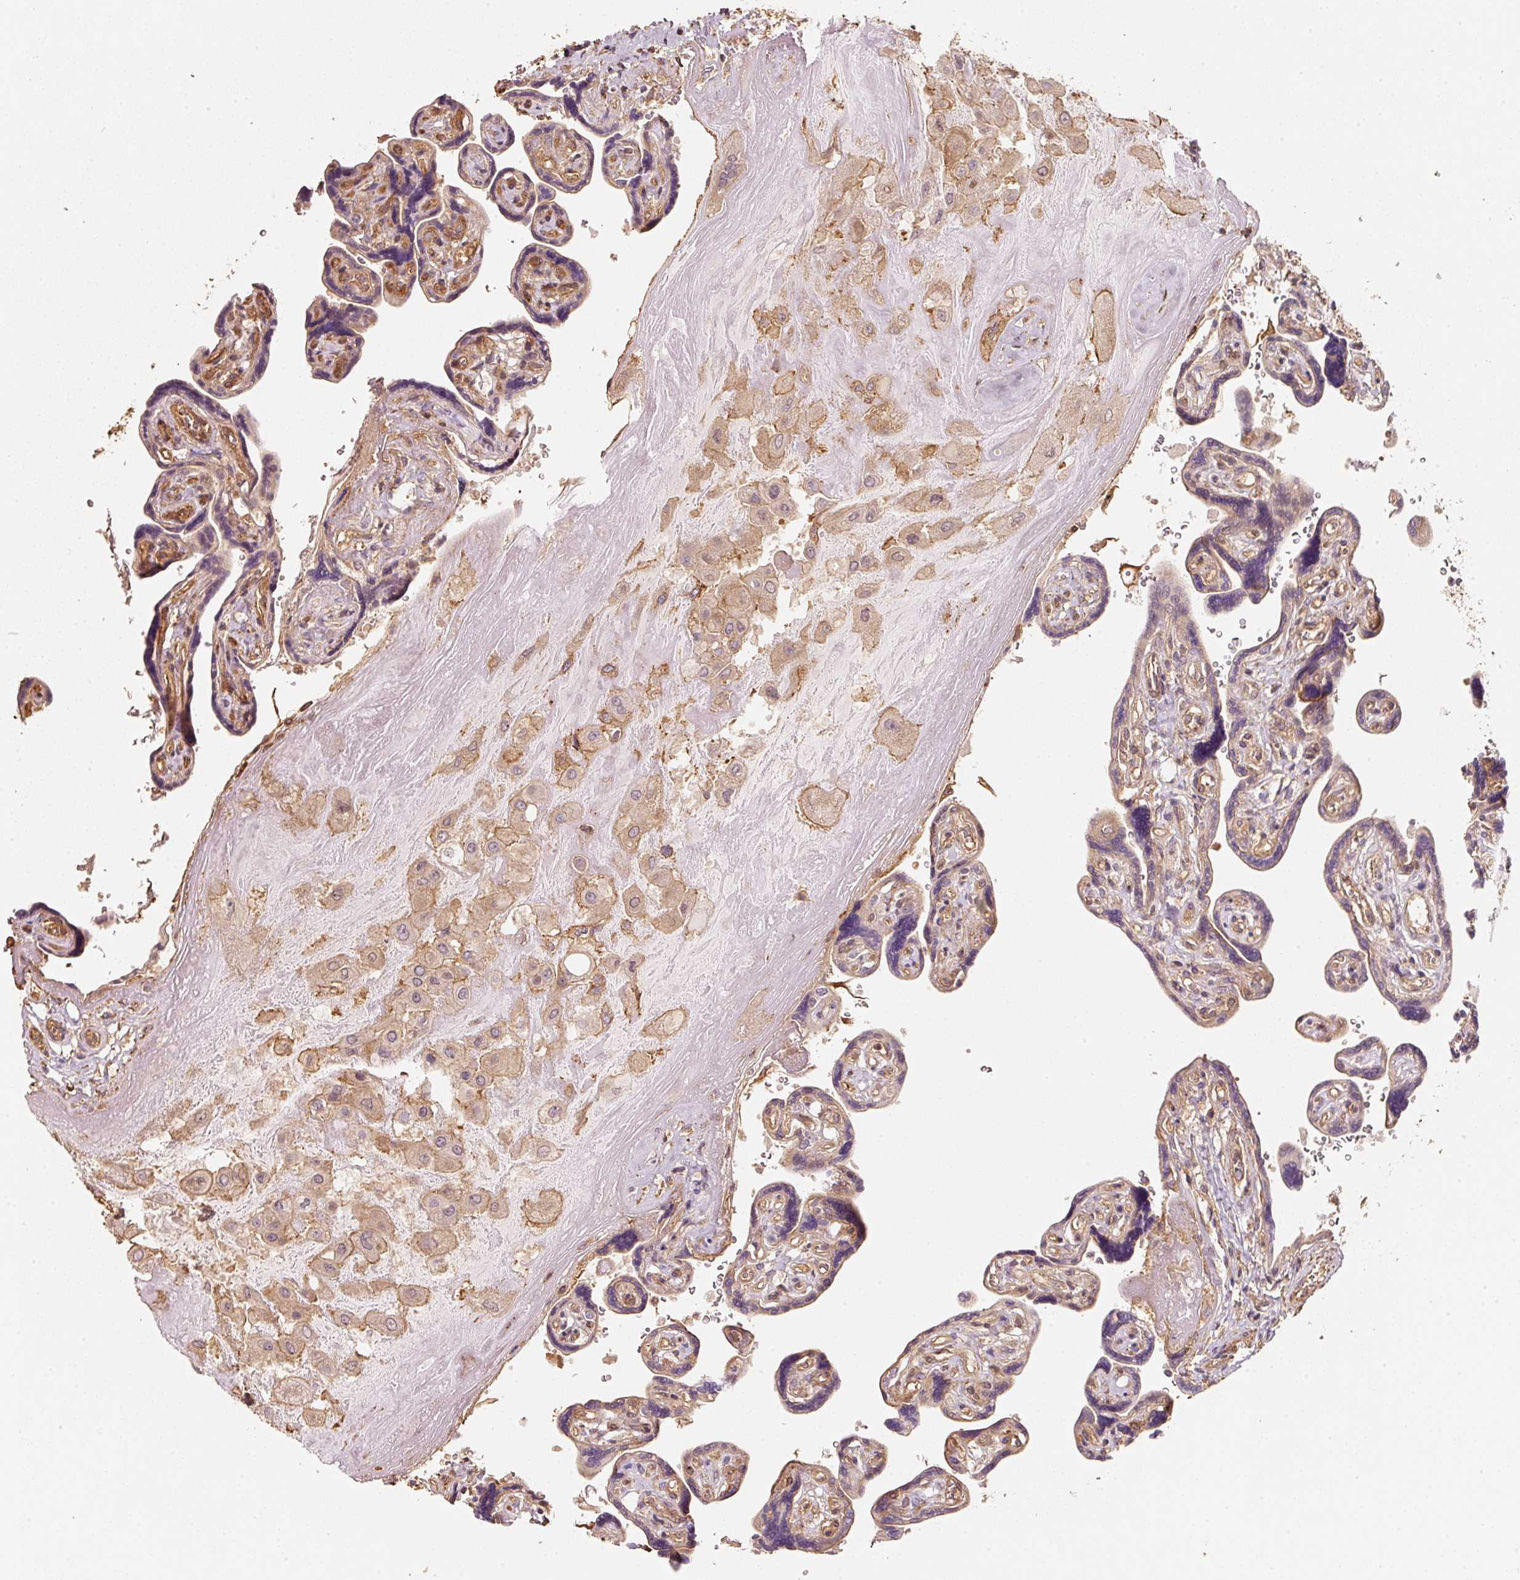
{"staining": {"intensity": "weak", "quantity": ">75%", "location": "cytoplasmic/membranous"}, "tissue": "placenta", "cell_type": "Decidual cells", "image_type": "normal", "snomed": [{"axis": "morphology", "description": "Normal tissue, NOS"}, {"axis": "topography", "description": "Placenta"}], "caption": "Protein expression analysis of benign human placenta reveals weak cytoplasmic/membranous expression in about >75% of decidual cells. (DAB = brown stain, brightfield microscopy at high magnification).", "gene": "CEP95", "patient": {"sex": "female", "age": 32}}